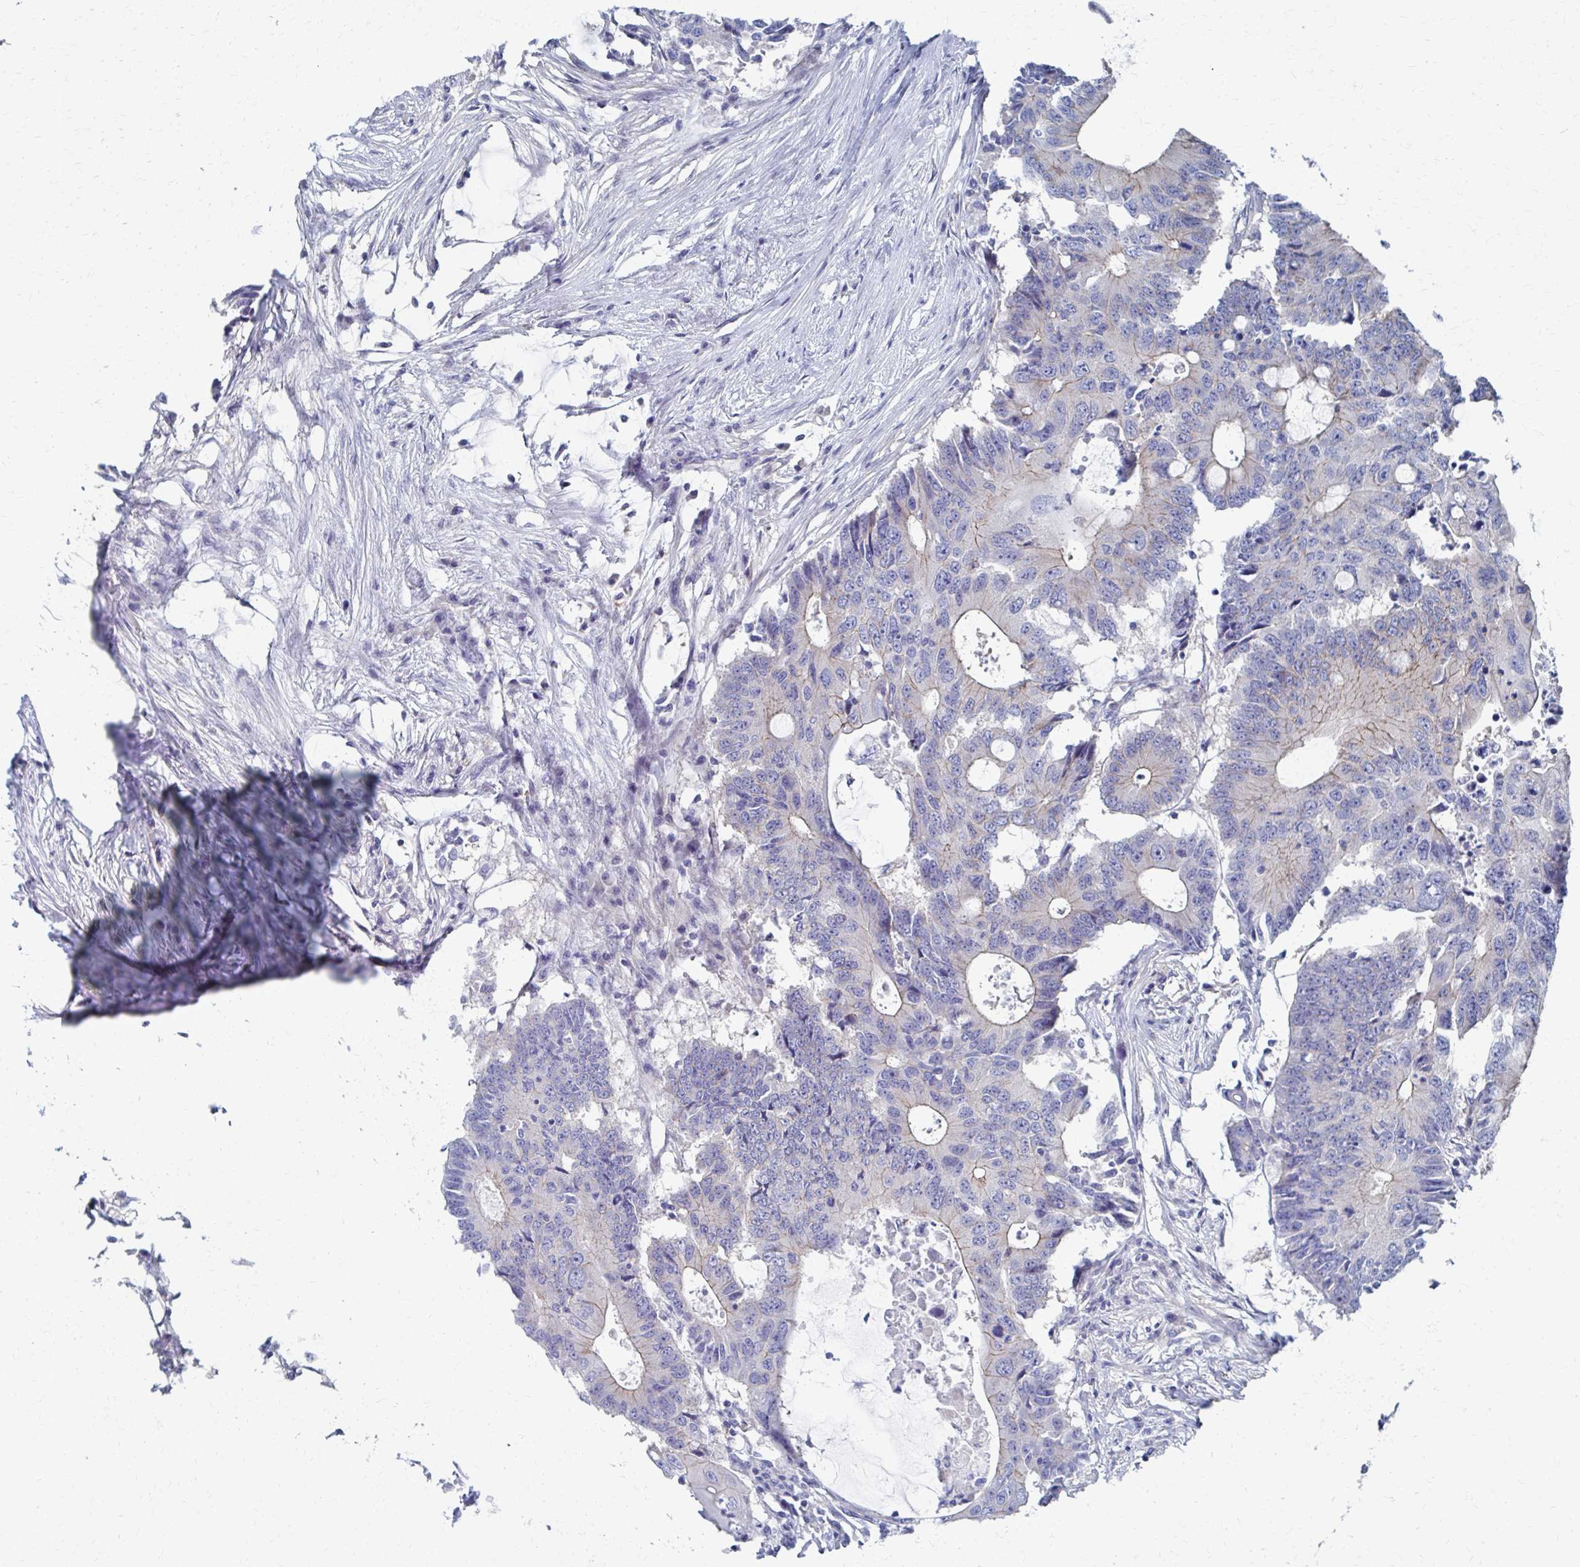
{"staining": {"intensity": "weak", "quantity": "<25%", "location": "cytoplasmic/membranous"}, "tissue": "colorectal cancer", "cell_type": "Tumor cells", "image_type": "cancer", "snomed": [{"axis": "morphology", "description": "Adenocarcinoma, NOS"}, {"axis": "topography", "description": "Colon"}], "caption": "Tumor cells show no significant protein positivity in colorectal cancer (adenocarcinoma).", "gene": "PLEKHG7", "patient": {"sex": "male", "age": 71}}